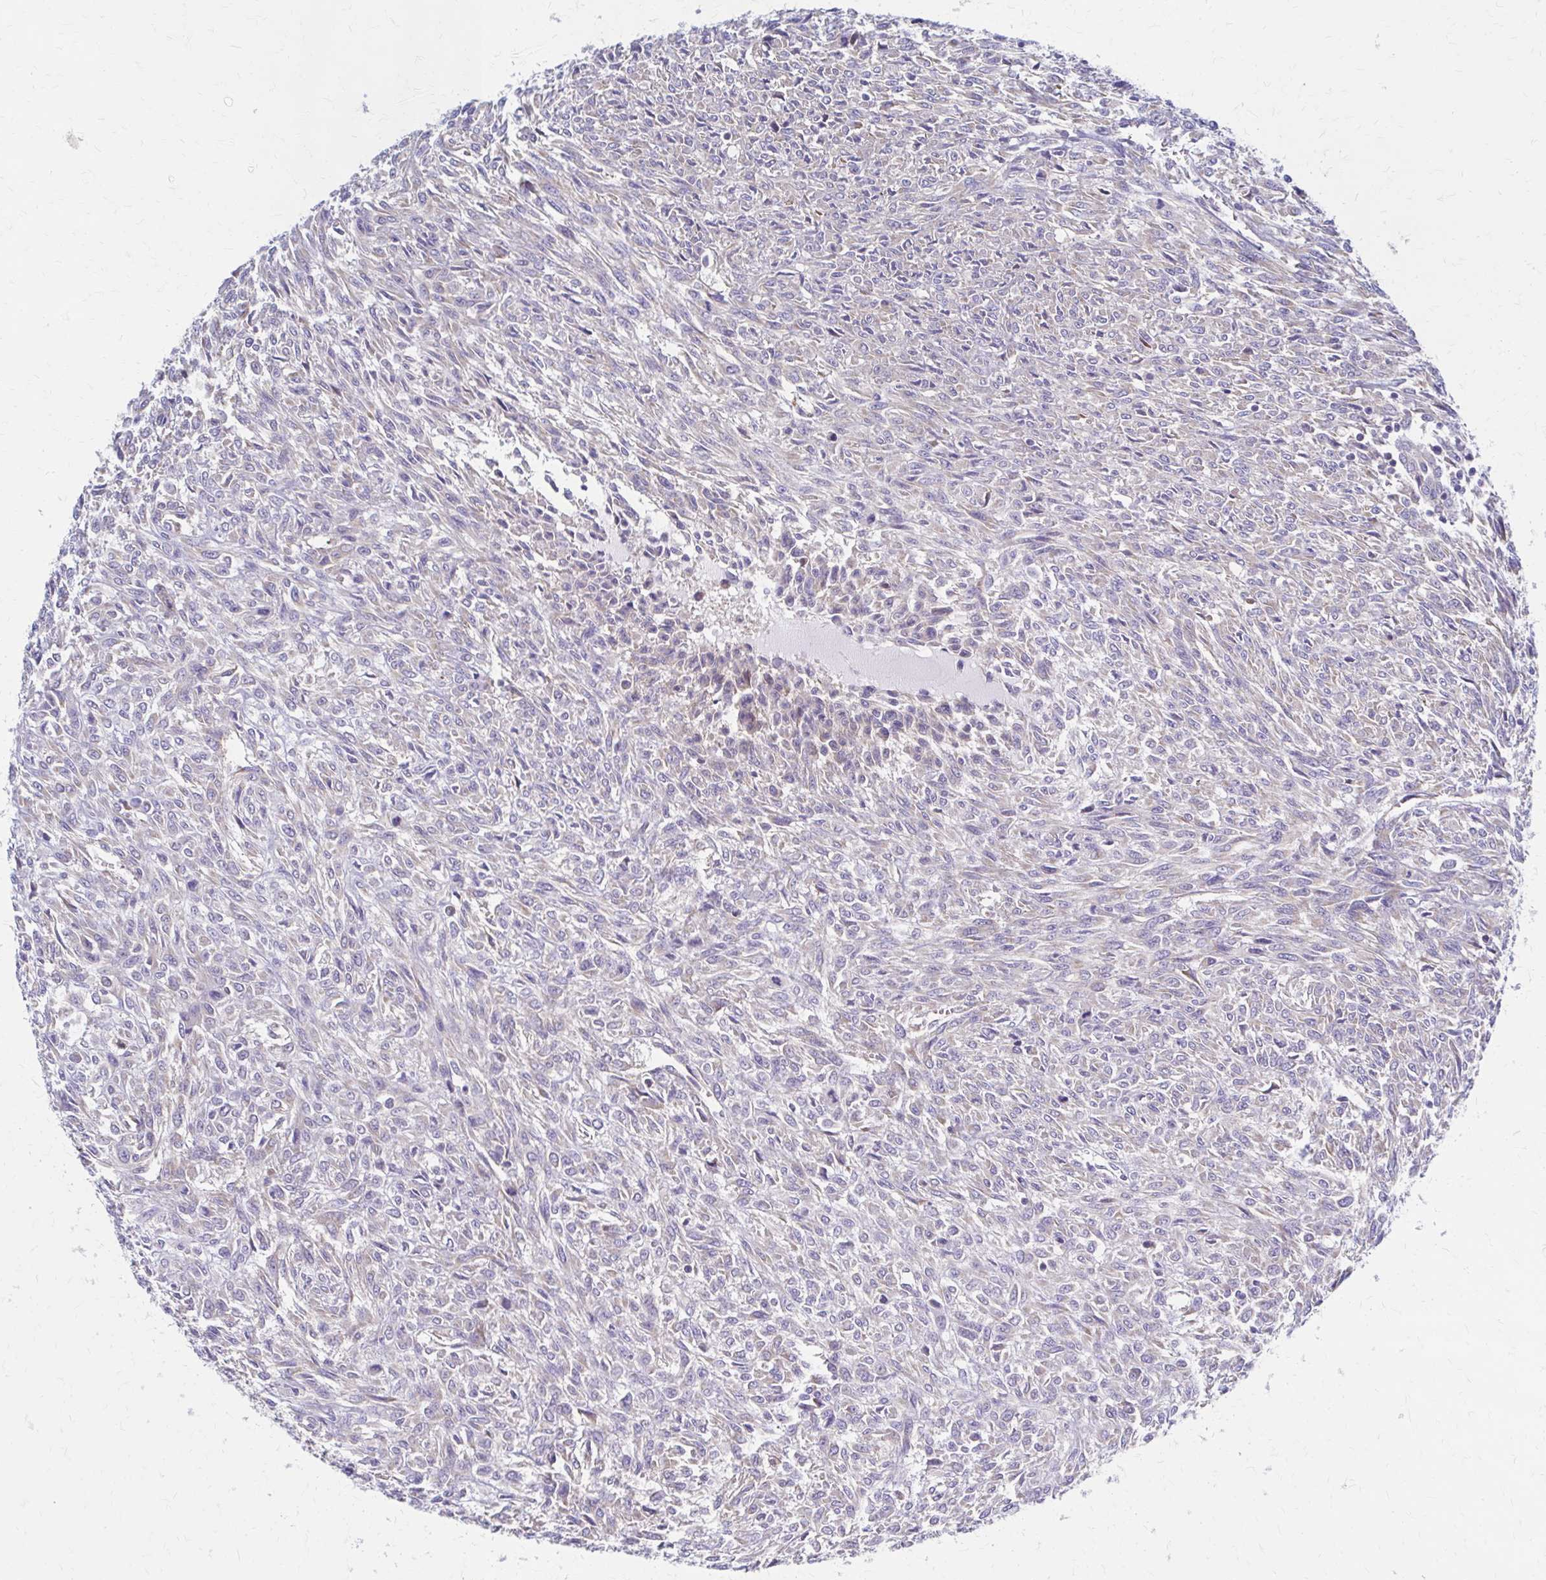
{"staining": {"intensity": "negative", "quantity": "none", "location": "none"}, "tissue": "renal cancer", "cell_type": "Tumor cells", "image_type": "cancer", "snomed": [{"axis": "morphology", "description": "Adenocarcinoma, NOS"}, {"axis": "topography", "description": "Kidney"}], "caption": "Human renal adenocarcinoma stained for a protein using immunohistochemistry (IHC) shows no positivity in tumor cells.", "gene": "RPL27A", "patient": {"sex": "male", "age": 58}}